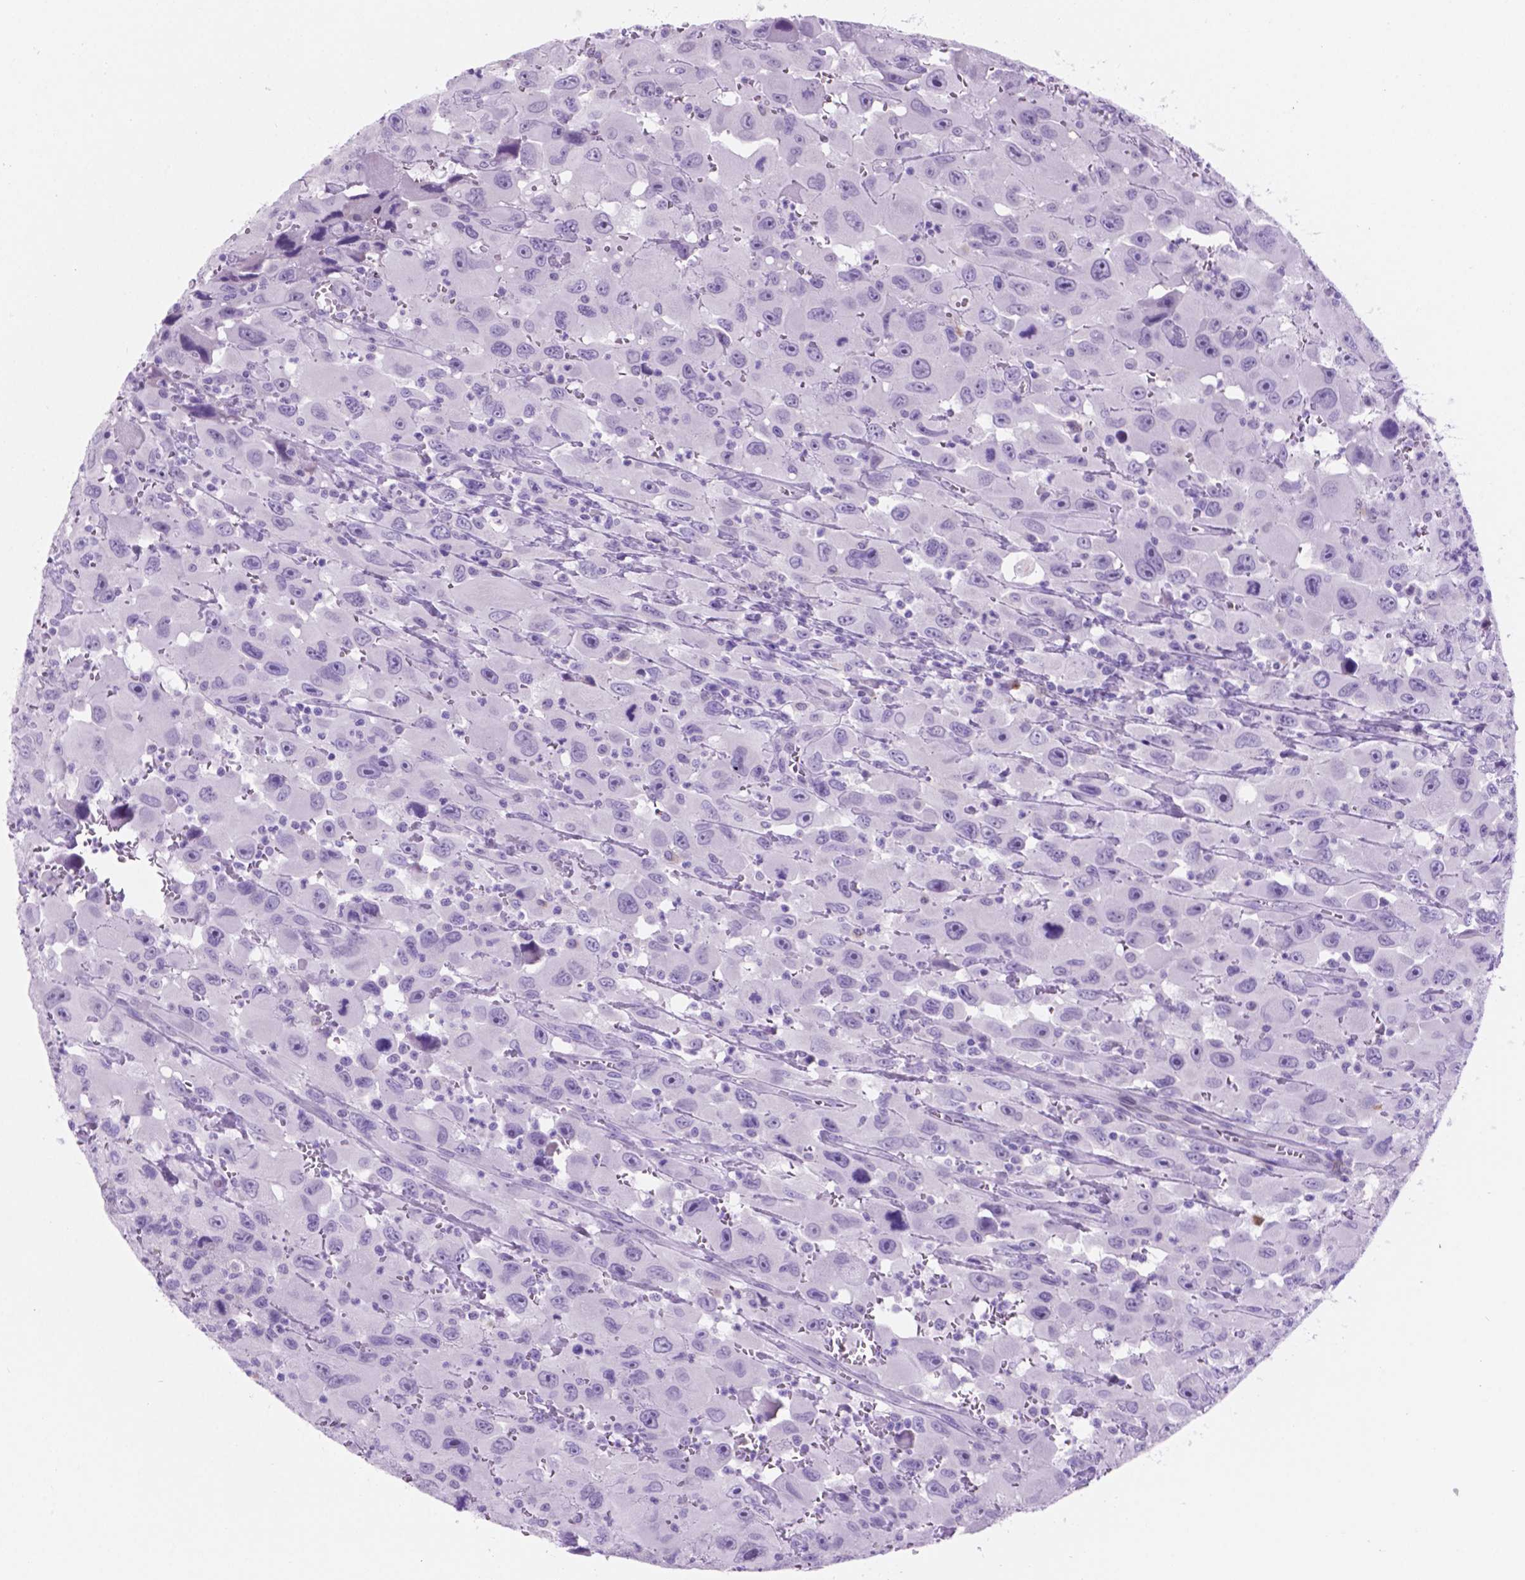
{"staining": {"intensity": "negative", "quantity": "none", "location": "none"}, "tissue": "head and neck cancer", "cell_type": "Tumor cells", "image_type": "cancer", "snomed": [{"axis": "morphology", "description": "Squamous cell carcinoma, NOS"}, {"axis": "morphology", "description": "Squamous cell carcinoma, metastatic, NOS"}, {"axis": "topography", "description": "Oral tissue"}, {"axis": "topography", "description": "Head-Neck"}], "caption": "An immunohistochemistry (IHC) micrograph of head and neck metastatic squamous cell carcinoma is shown. There is no staining in tumor cells of head and neck metastatic squamous cell carcinoma. (DAB (3,3'-diaminobenzidine) immunohistochemistry, high magnification).", "gene": "GRIN2B", "patient": {"sex": "female", "age": 85}}